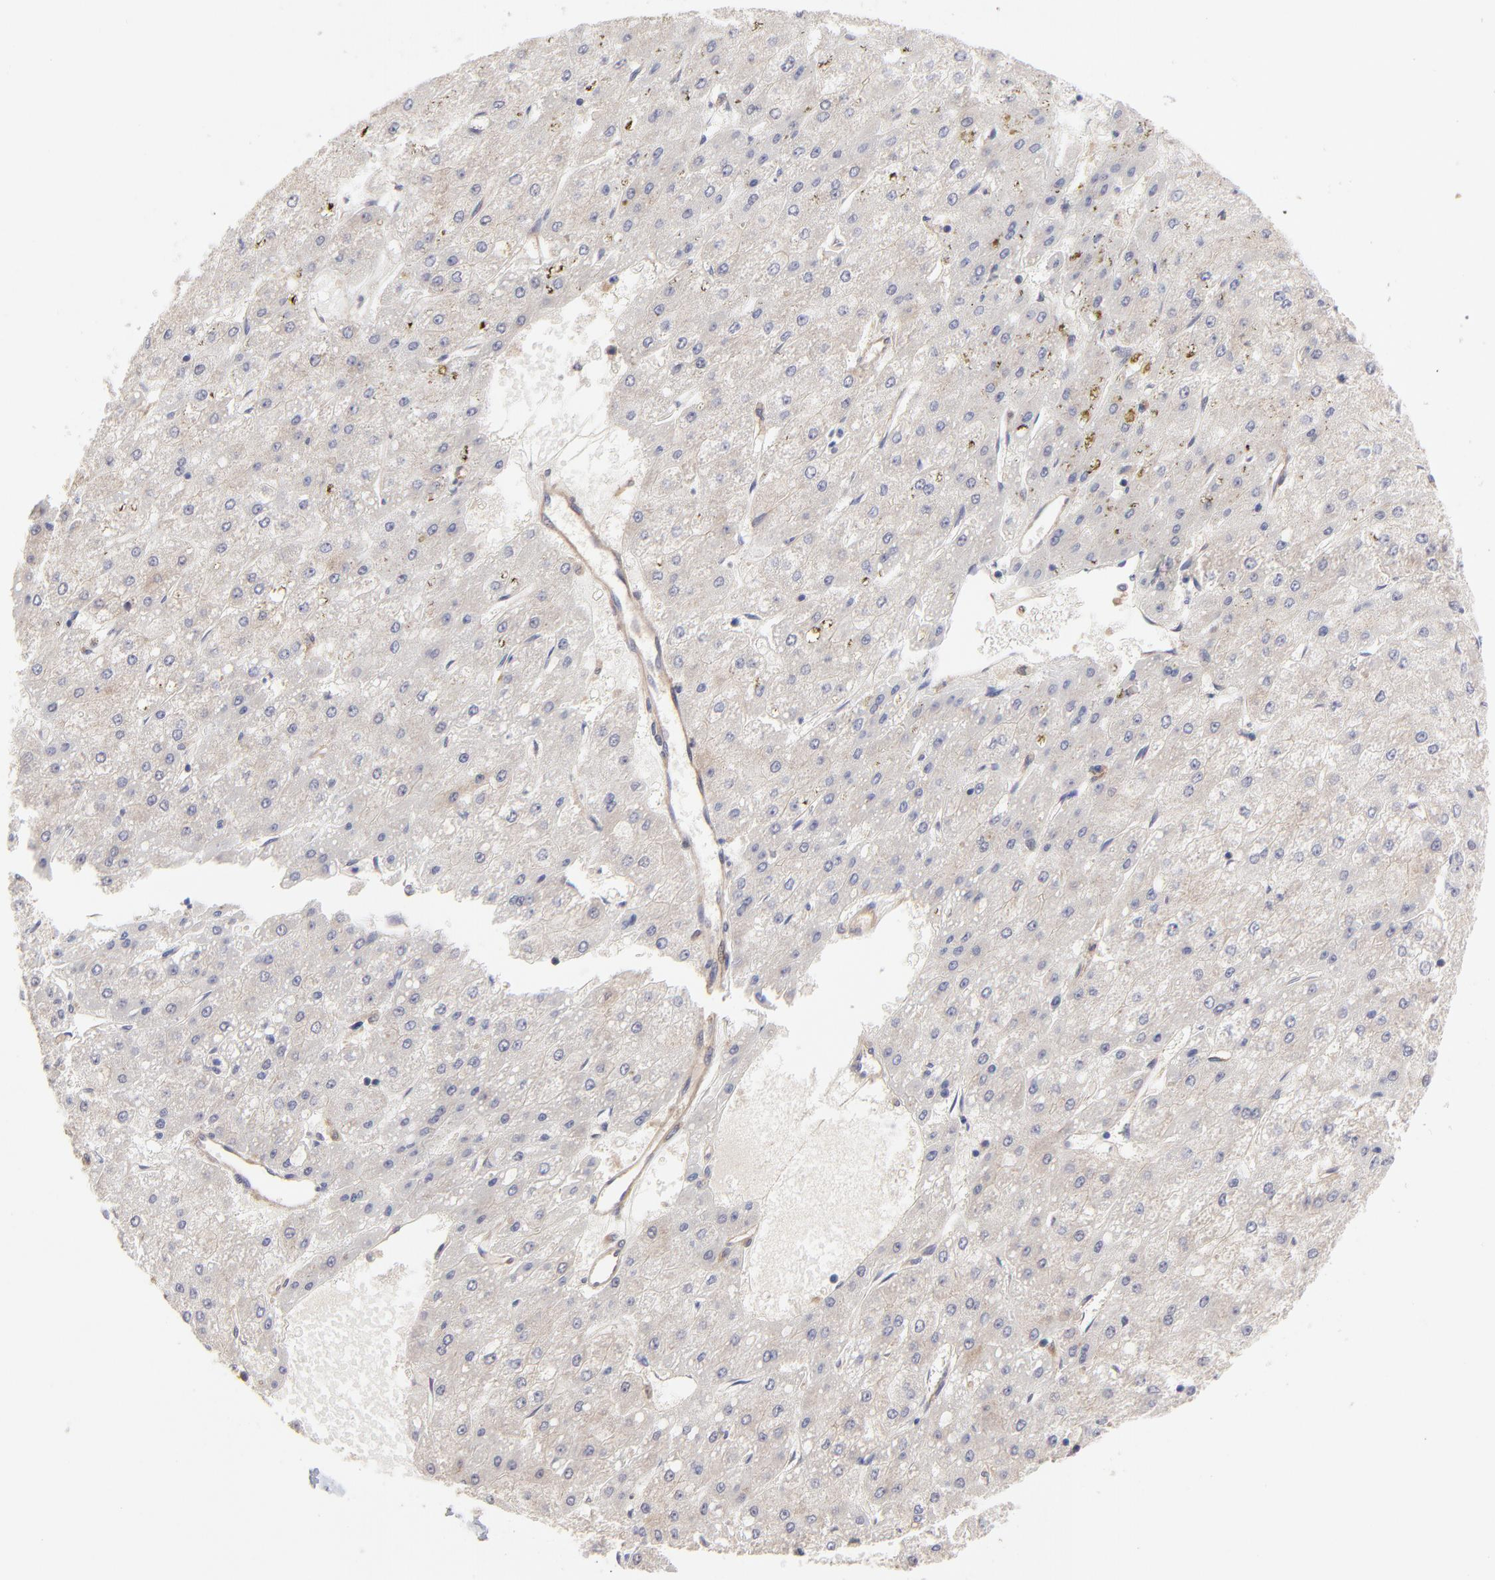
{"staining": {"intensity": "negative", "quantity": "none", "location": "none"}, "tissue": "liver cancer", "cell_type": "Tumor cells", "image_type": "cancer", "snomed": [{"axis": "morphology", "description": "Carcinoma, Hepatocellular, NOS"}, {"axis": "topography", "description": "Liver"}], "caption": "Immunohistochemical staining of human liver hepatocellular carcinoma reveals no significant expression in tumor cells.", "gene": "GART", "patient": {"sex": "female", "age": 52}}